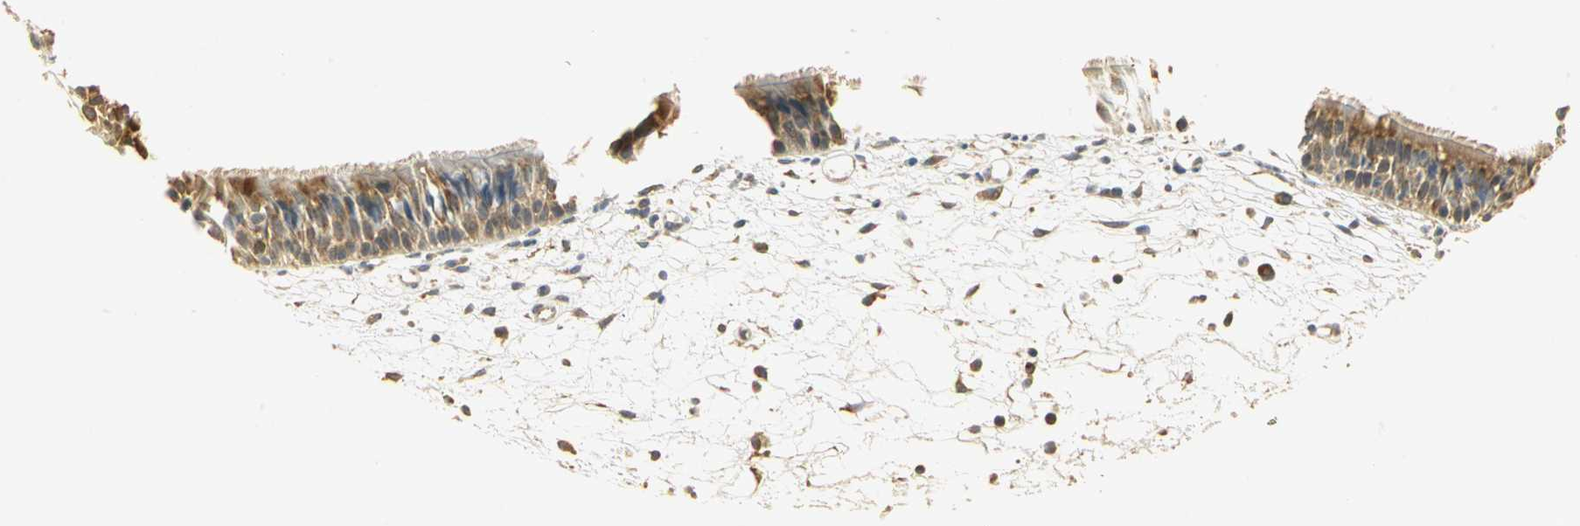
{"staining": {"intensity": "moderate", "quantity": ">75%", "location": "cytoplasmic/membranous"}, "tissue": "nasopharynx", "cell_type": "Respiratory epithelial cells", "image_type": "normal", "snomed": [{"axis": "morphology", "description": "Normal tissue, NOS"}, {"axis": "topography", "description": "Nasopharynx"}], "caption": "Normal nasopharynx demonstrates moderate cytoplasmic/membranous expression in approximately >75% of respiratory epithelial cells (IHC, brightfield microscopy, high magnification)..", "gene": "RARS1", "patient": {"sex": "female", "age": 54}}